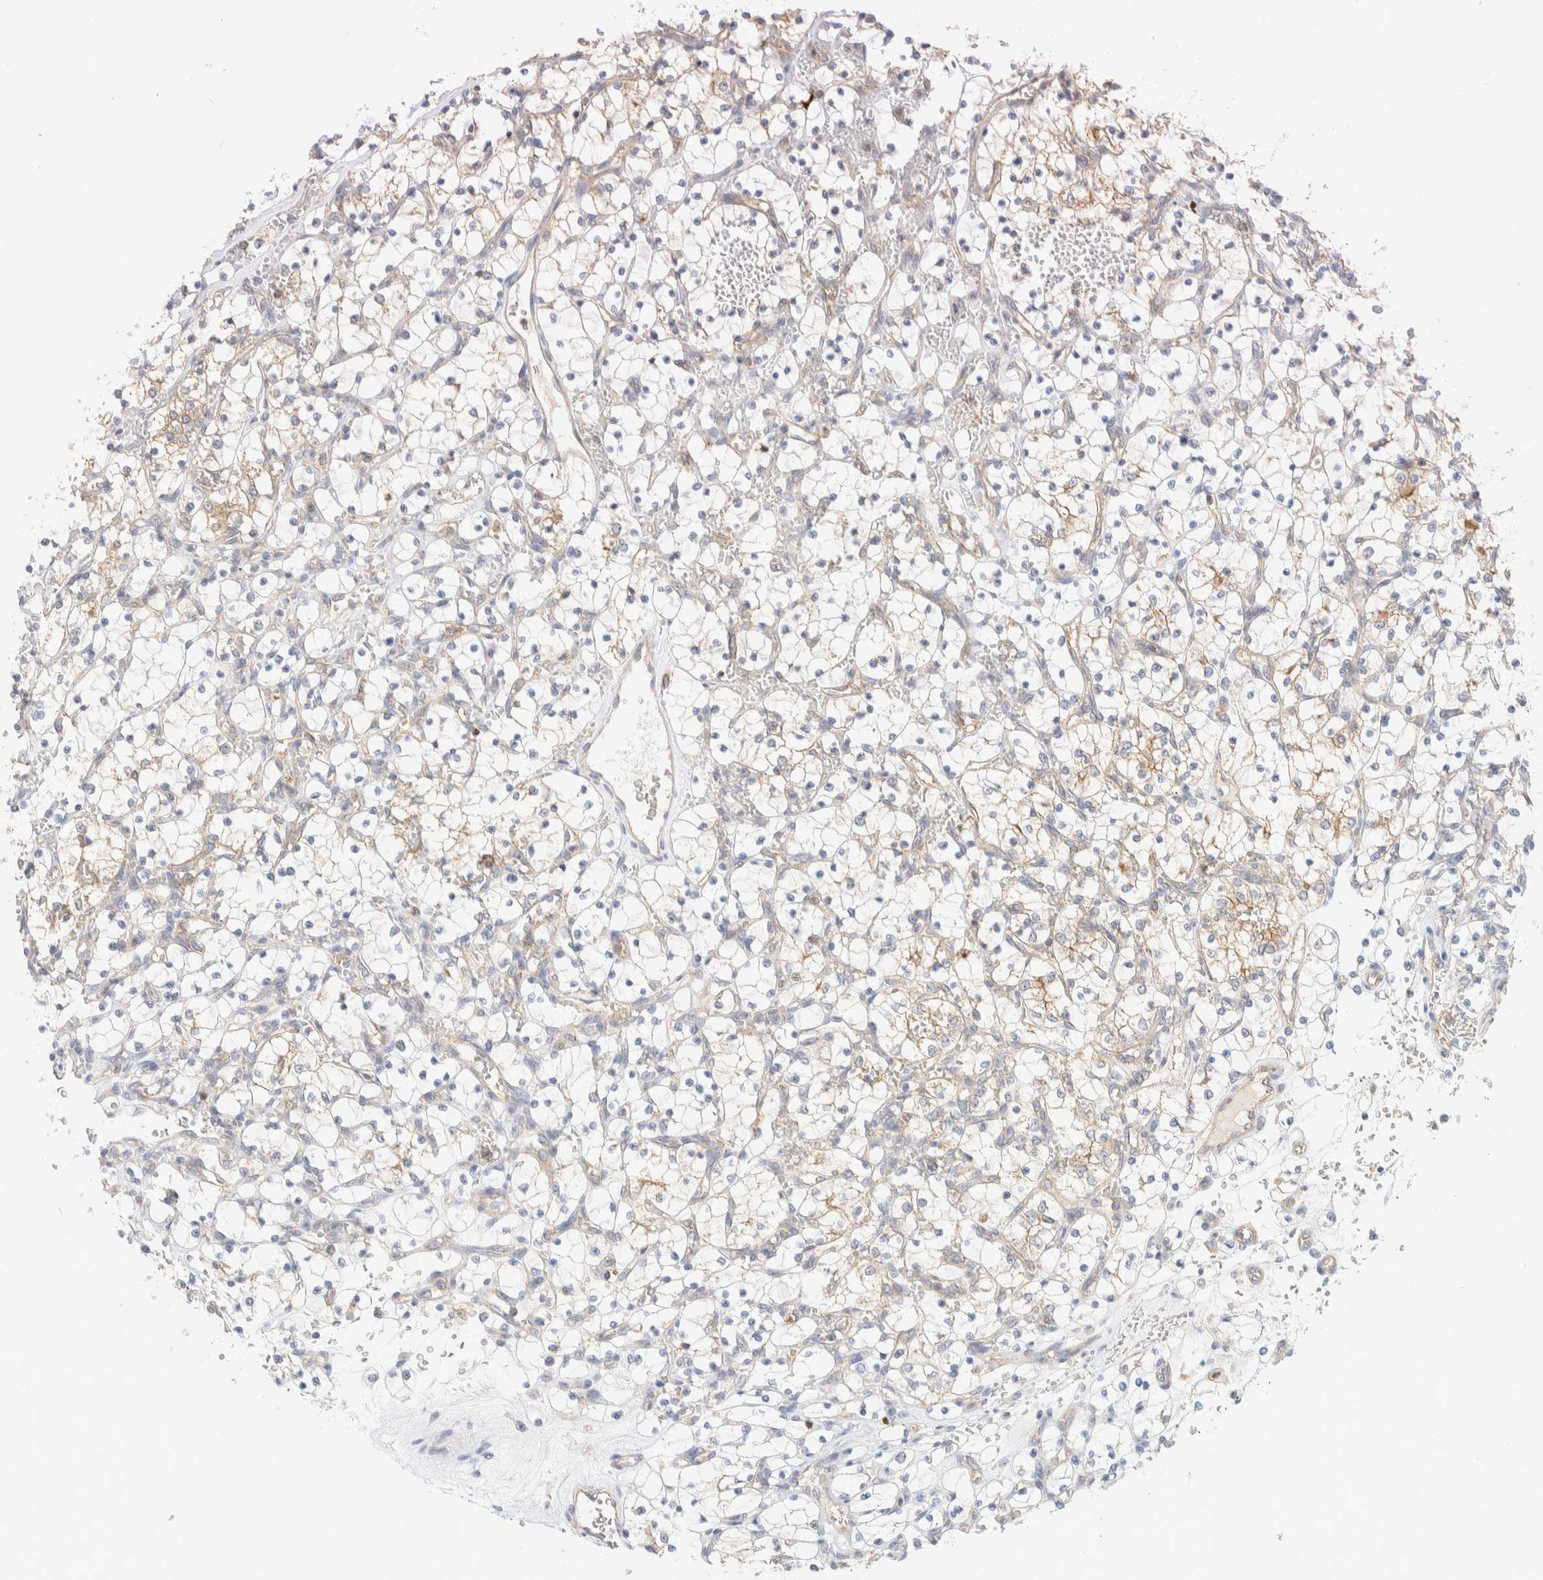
{"staining": {"intensity": "weak", "quantity": ">75%", "location": "cytoplasmic/membranous"}, "tissue": "renal cancer", "cell_type": "Tumor cells", "image_type": "cancer", "snomed": [{"axis": "morphology", "description": "Adenocarcinoma, NOS"}, {"axis": "topography", "description": "Kidney"}], "caption": "This is a histology image of immunohistochemistry staining of adenocarcinoma (renal), which shows weak staining in the cytoplasmic/membranous of tumor cells.", "gene": "TBC1D8B", "patient": {"sex": "female", "age": 69}}